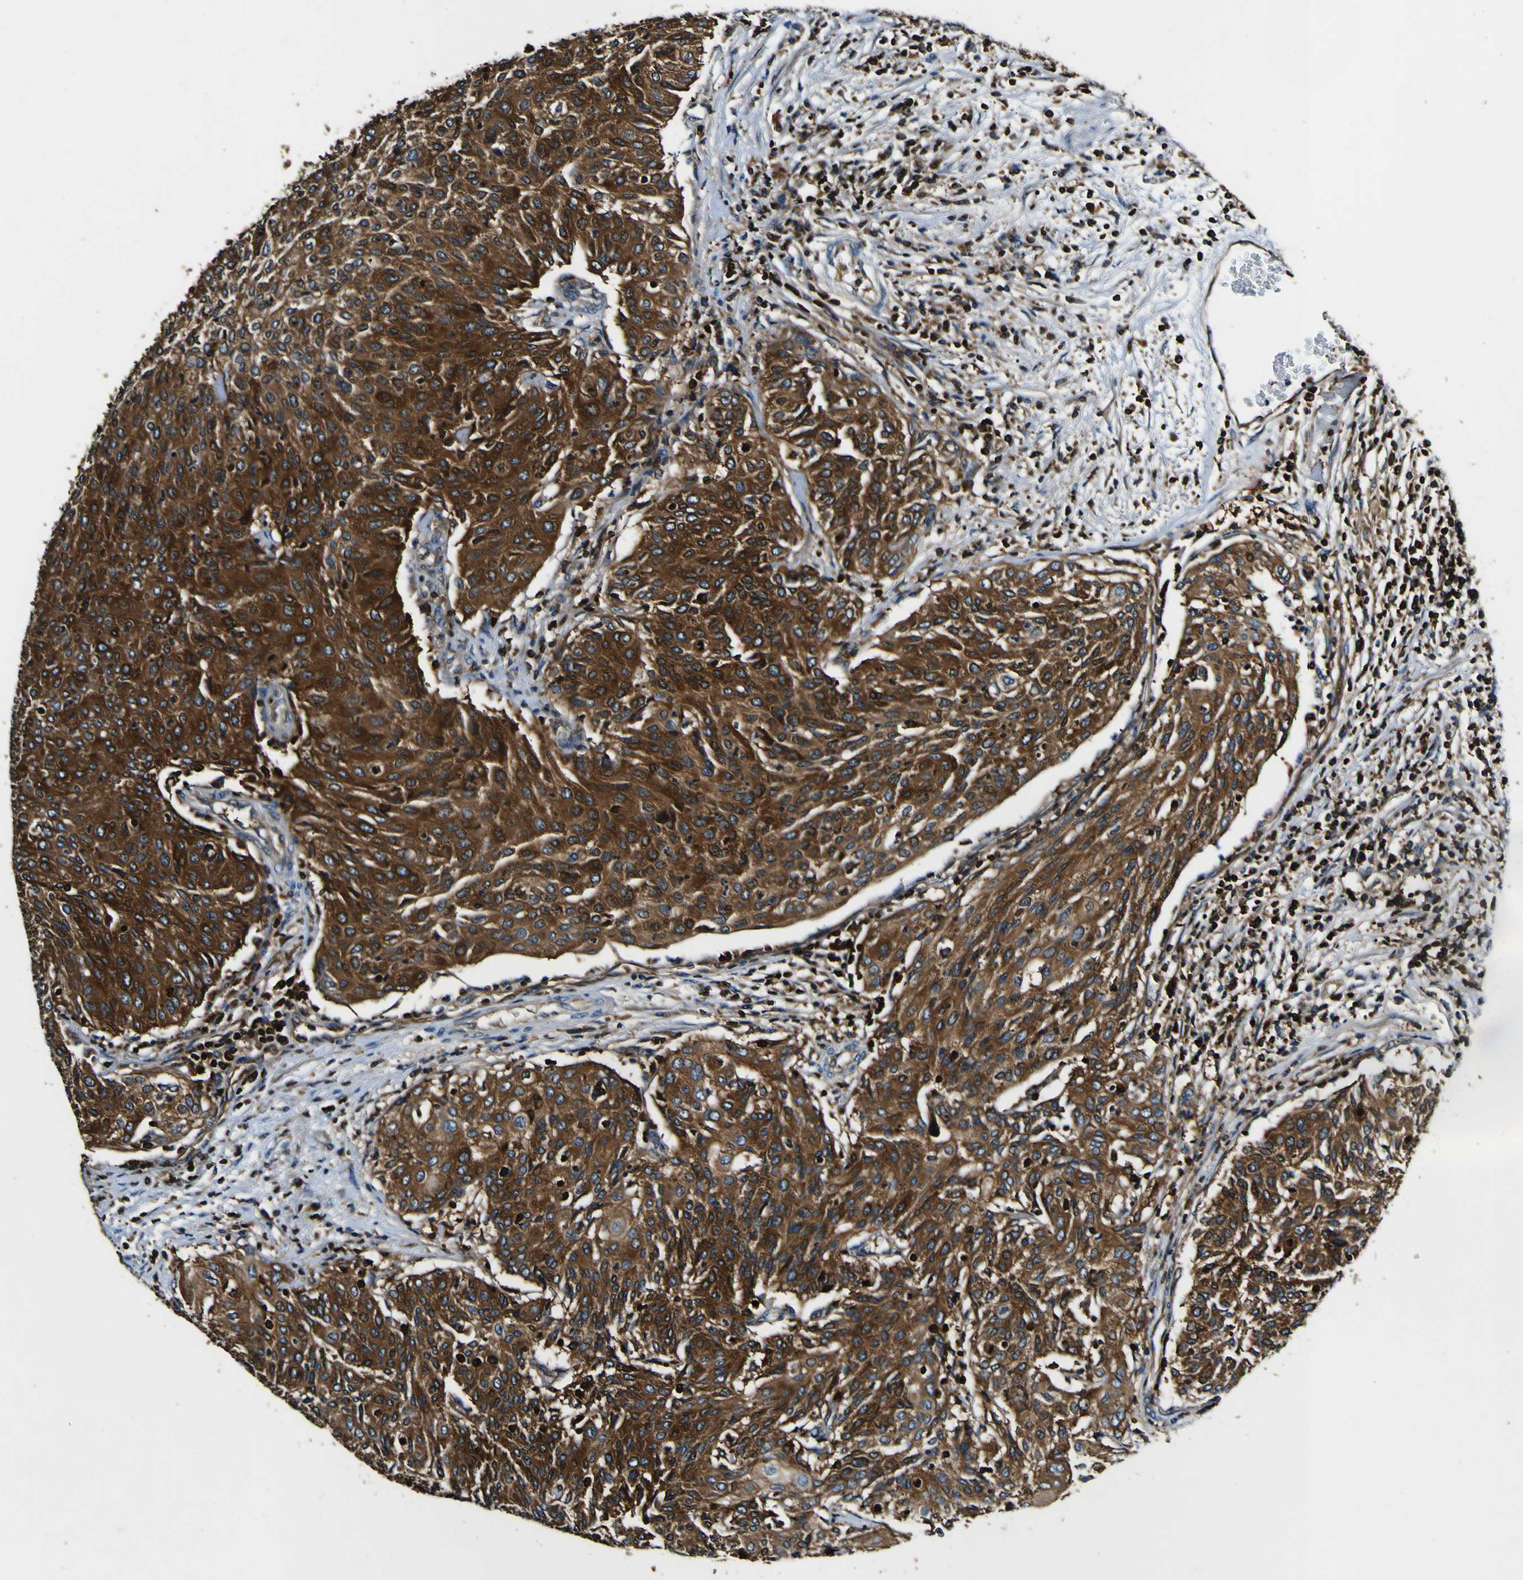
{"staining": {"intensity": "strong", "quantity": ">75%", "location": "cytoplasmic/membranous"}, "tissue": "urothelial cancer", "cell_type": "Tumor cells", "image_type": "cancer", "snomed": [{"axis": "morphology", "description": "Urothelial carcinoma, Low grade"}, {"axis": "topography", "description": "Urinary bladder"}], "caption": "Tumor cells exhibit high levels of strong cytoplasmic/membranous positivity in about >75% of cells in human urothelial cancer.", "gene": "RHOT2", "patient": {"sex": "female", "age": 79}}